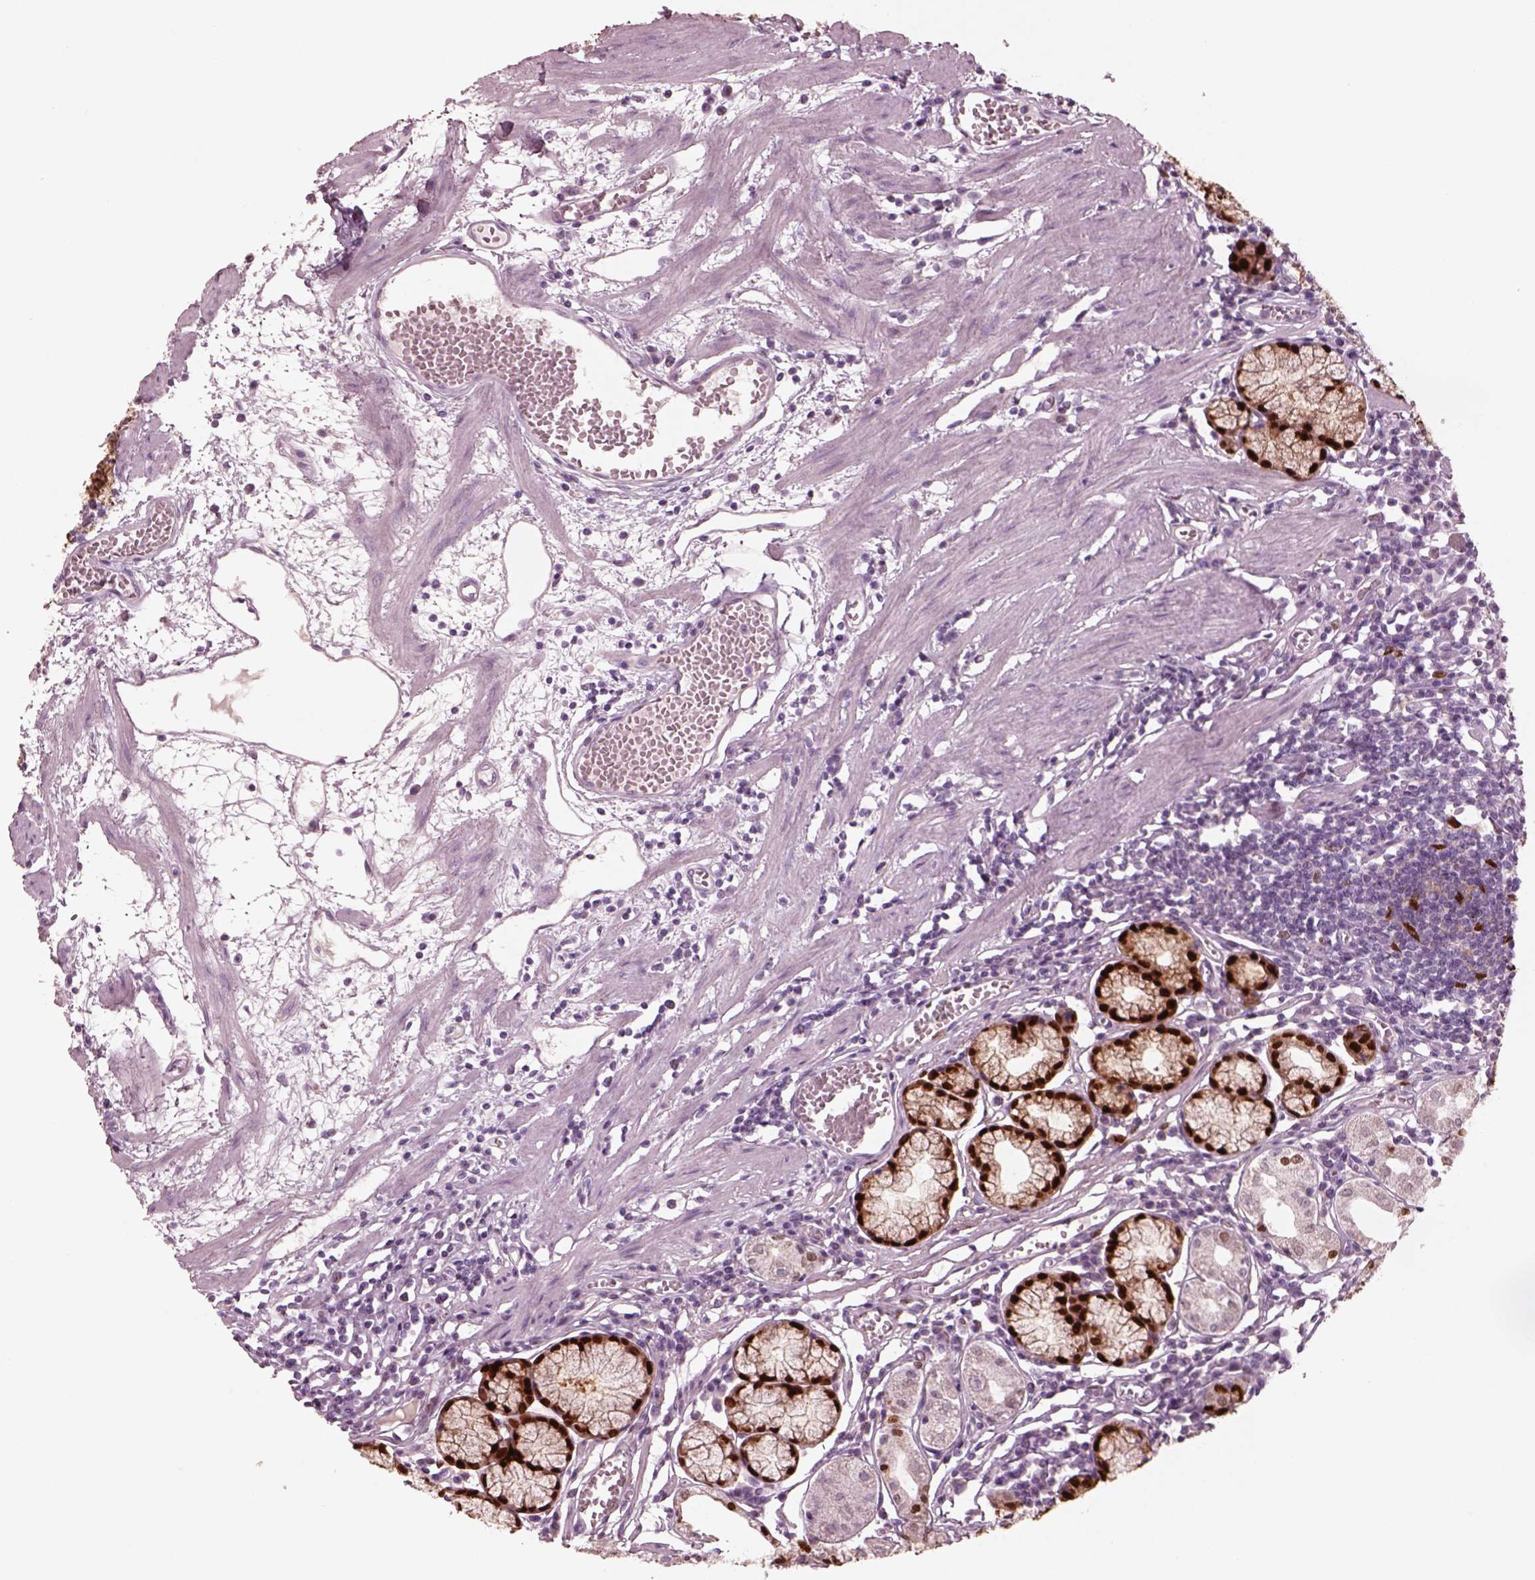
{"staining": {"intensity": "strong", "quantity": ">75%", "location": "nuclear"}, "tissue": "stomach", "cell_type": "Glandular cells", "image_type": "normal", "snomed": [{"axis": "morphology", "description": "Normal tissue, NOS"}, {"axis": "topography", "description": "Stomach"}], "caption": "High-magnification brightfield microscopy of normal stomach stained with DAB (brown) and counterstained with hematoxylin (blue). glandular cells exhibit strong nuclear staining is present in about>75% of cells.", "gene": "SOX9", "patient": {"sex": "male", "age": 55}}